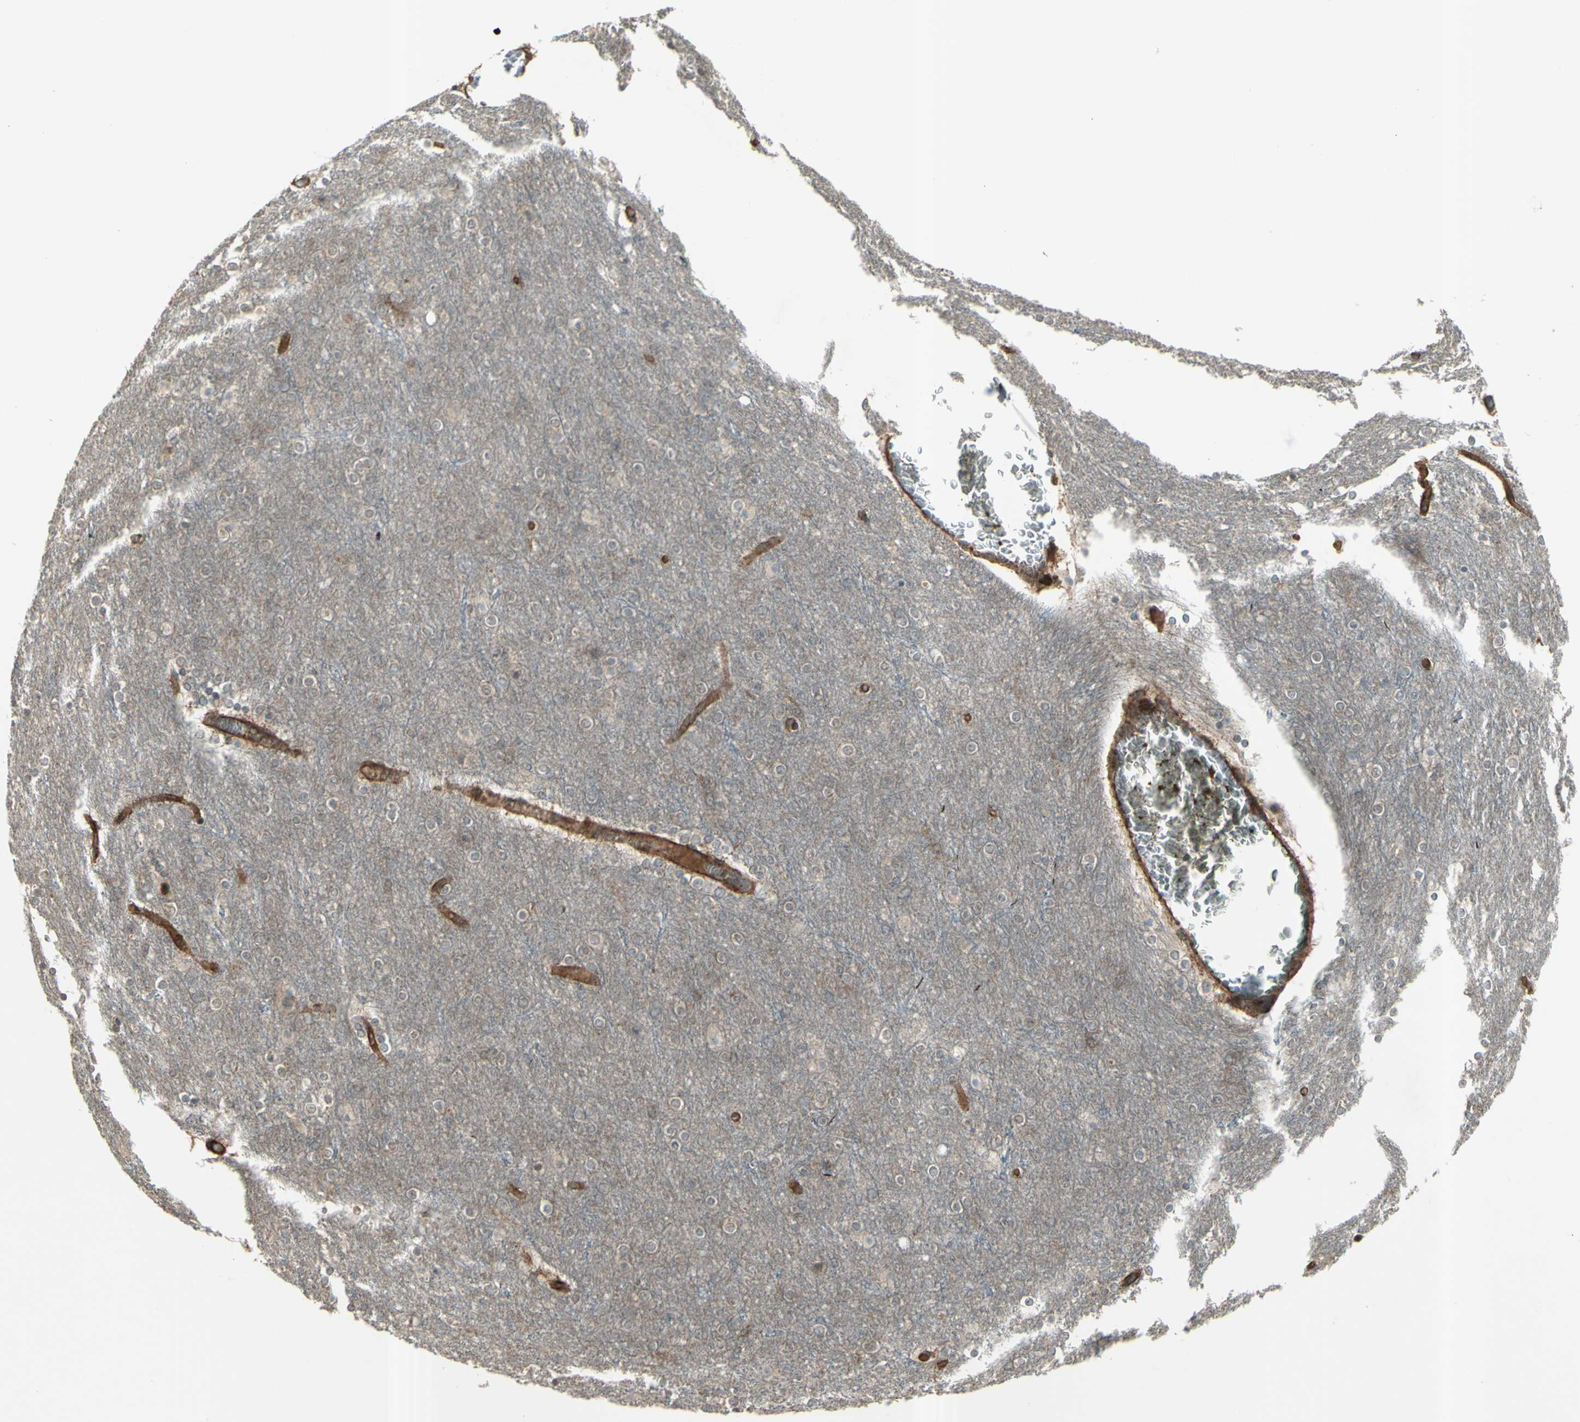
{"staining": {"intensity": "strong", "quantity": "25%-75%", "location": "cytoplasmic/membranous"}, "tissue": "cerebral cortex", "cell_type": "Endothelial cells", "image_type": "normal", "snomed": [{"axis": "morphology", "description": "Normal tissue, NOS"}, {"axis": "topography", "description": "Cerebral cortex"}], "caption": "Immunohistochemistry (IHC) (DAB (3,3'-diaminobenzidine)) staining of benign cerebral cortex shows strong cytoplasmic/membranous protein expression in about 25%-75% of endothelial cells.", "gene": "FXYD5", "patient": {"sex": "female", "age": 54}}